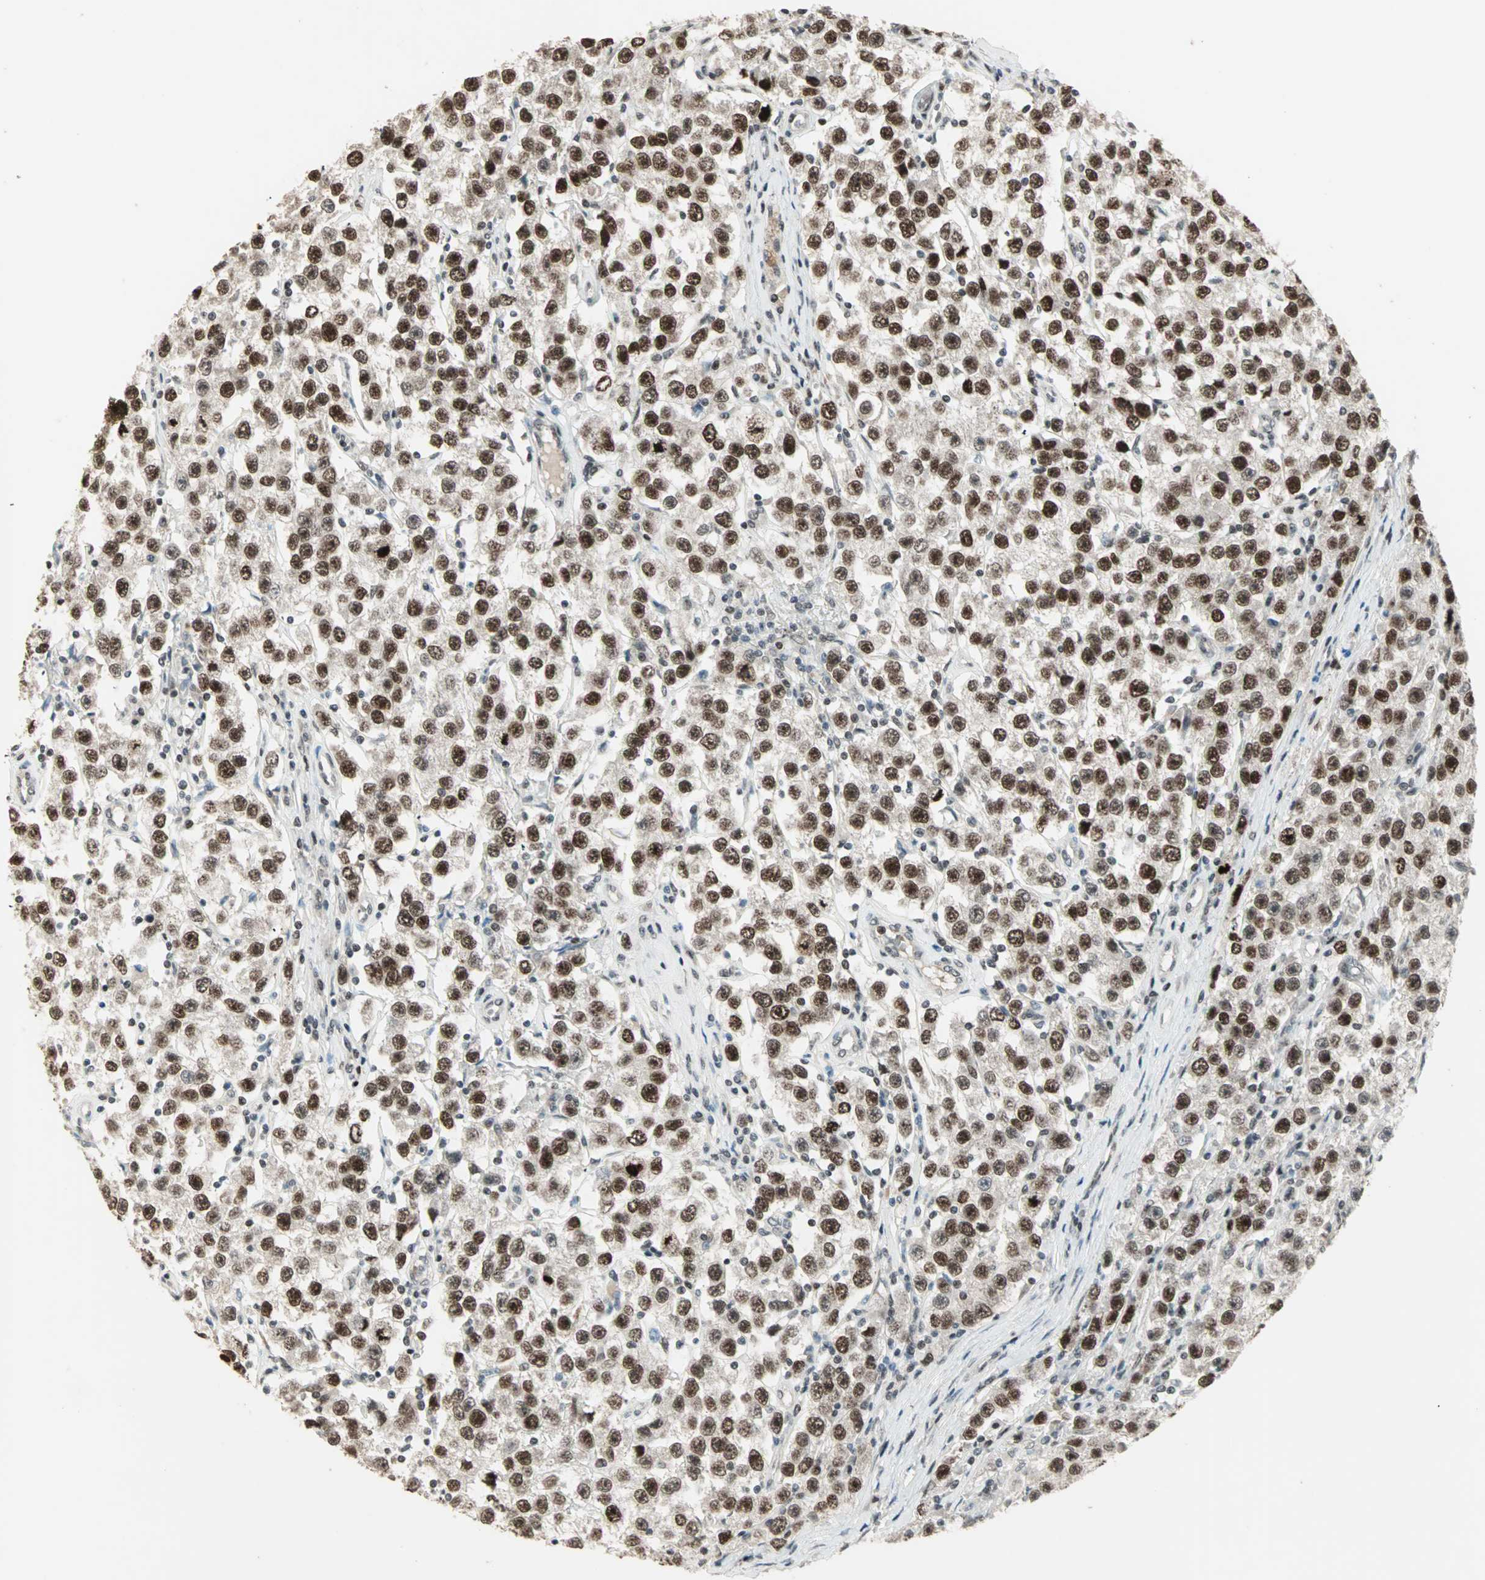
{"staining": {"intensity": "strong", "quantity": ">75%", "location": "nuclear"}, "tissue": "testis cancer", "cell_type": "Tumor cells", "image_type": "cancer", "snomed": [{"axis": "morphology", "description": "Seminoma, NOS"}, {"axis": "topography", "description": "Testis"}], "caption": "Tumor cells show high levels of strong nuclear positivity in approximately >75% of cells in testis seminoma.", "gene": "MDC1", "patient": {"sex": "male", "age": 52}}